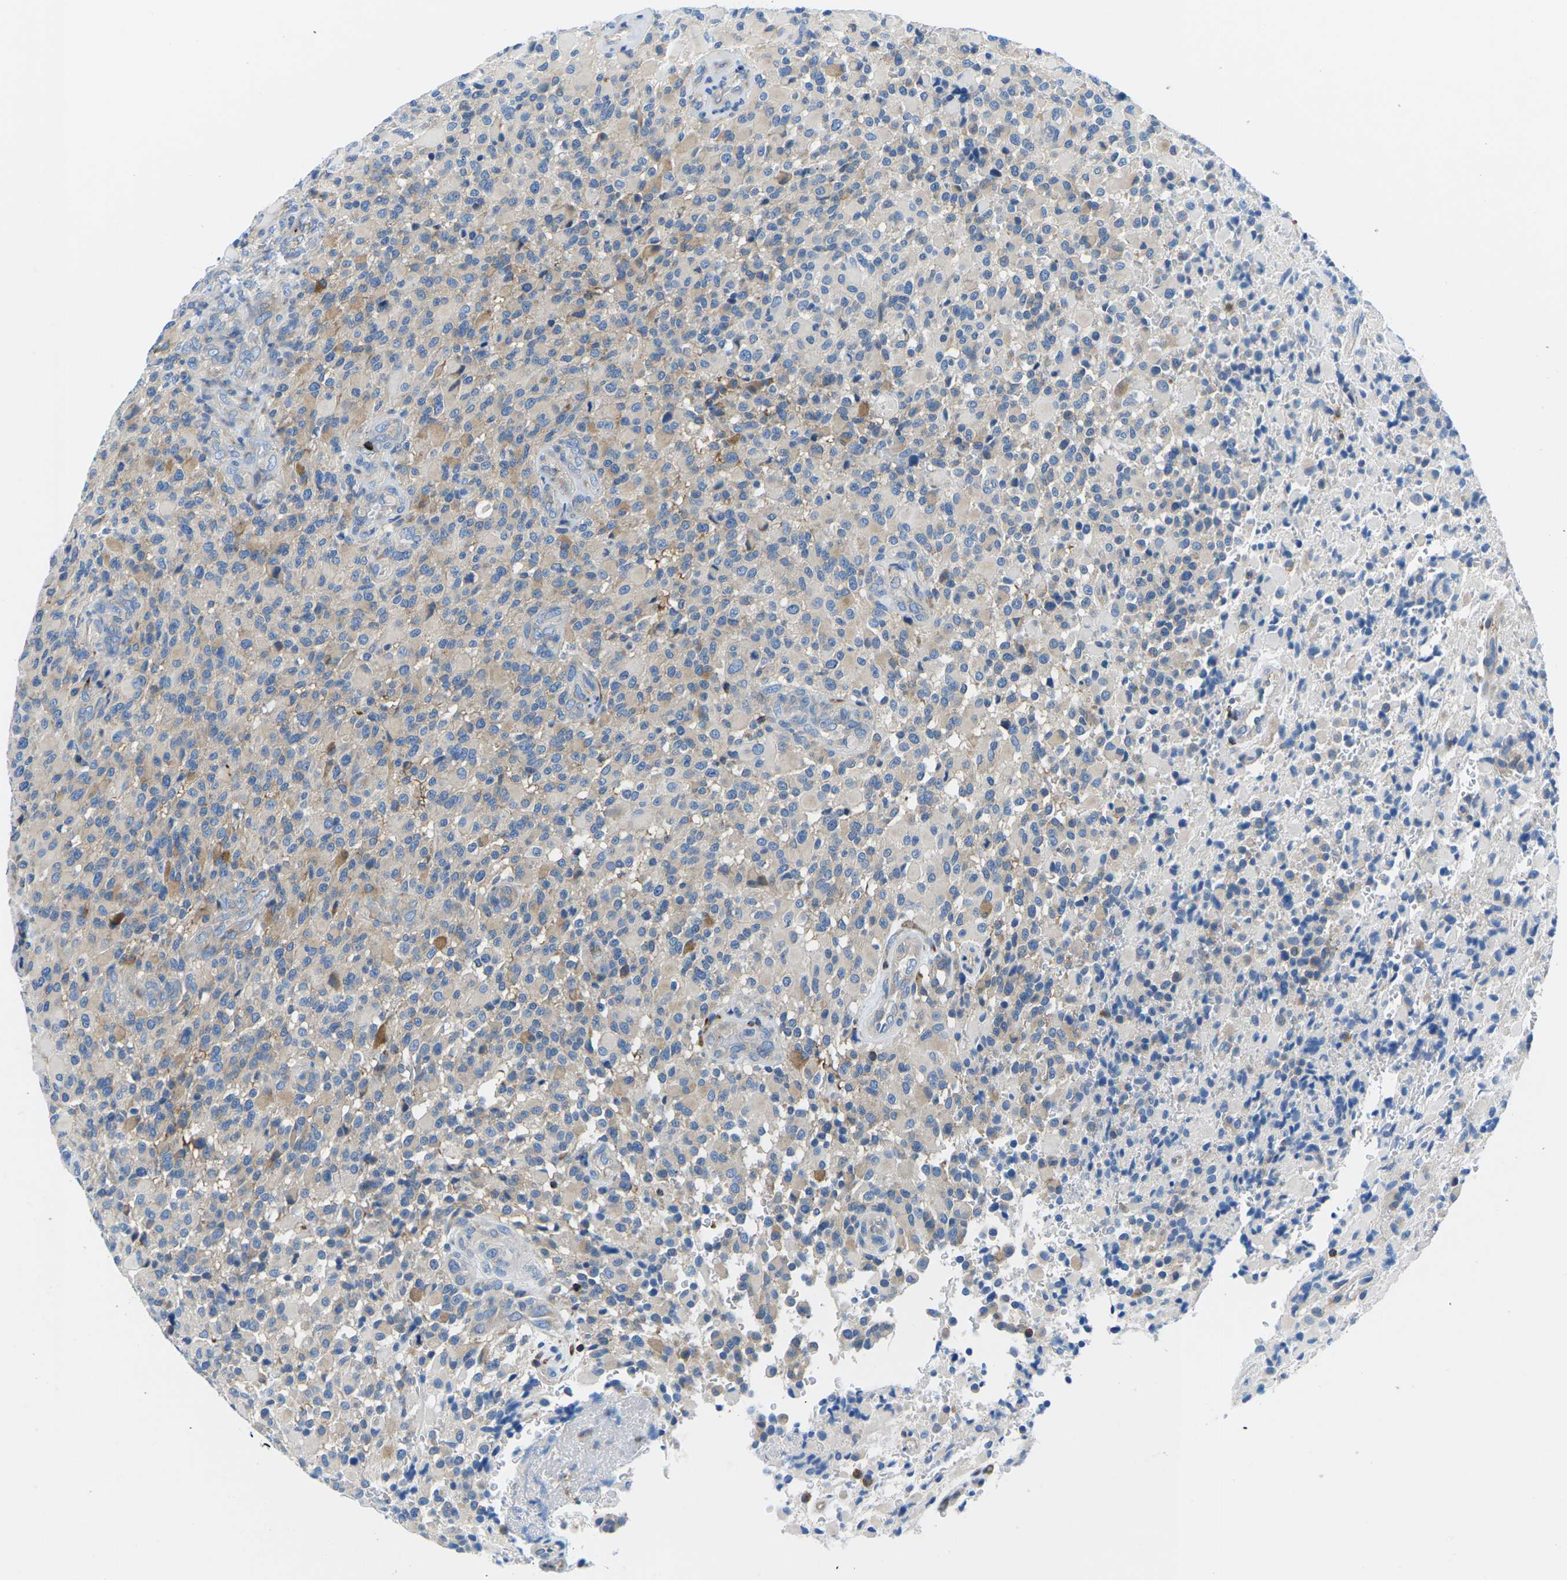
{"staining": {"intensity": "weak", "quantity": "<25%", "location": "cytoplasmic/membranous"}, "tissue": "glioma", "cell_type": "Tumor cells", "image_type": "cancer", "snomed": [{"axis": "morphology", "description": "Glioma, malignant, High grade"}, {"axis": "topography", "description": "Brain"}], "caption": "Immunohistochemistry of glioma displays no staining in tumor cells.", "gene": "MC4R", "patient": {"sex": "male", "age": 71}}